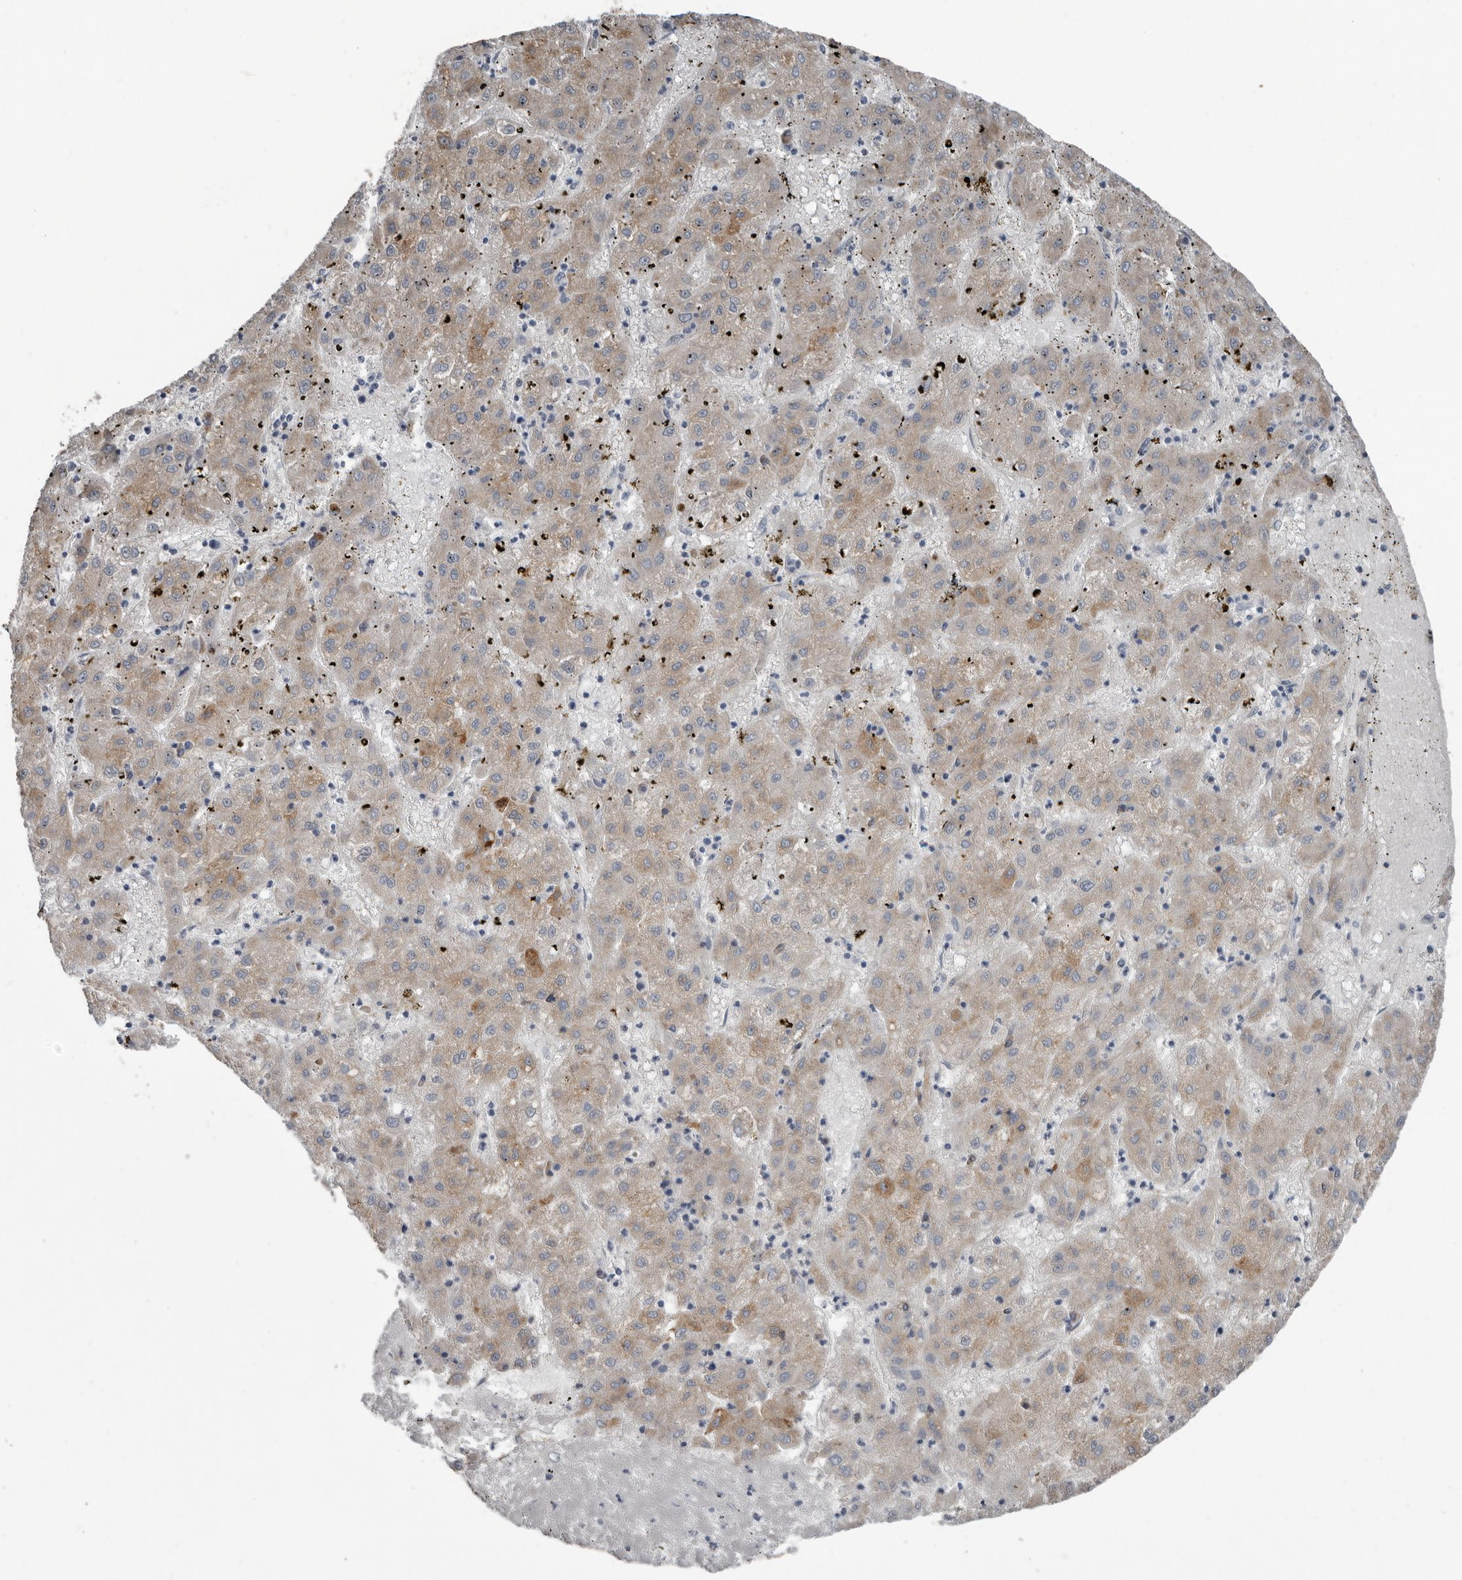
{"staining": {"intensity": "weak", "quantity": "25%-75%", "location": "cytoplasmic/membranous"}, "tissue": "liver cancer", "cell_type": "Tumor cells", "image_type": "cancer", "snomed": [{"axis": "morphology", "description": "Carcinoma, Hepatocellular, NOS"}, {"axis": "topography", "description": "Liver"}], "caption": "Liver cancer (hepatocellular carcinoma) tissue displays weak cytoplasmic/membranous staining in approximately 25%-75% of tumor cells, visualized by immunohistochemistry.", "gene": "ZNF114", "patient": {"sex": "male", "age": 72}}